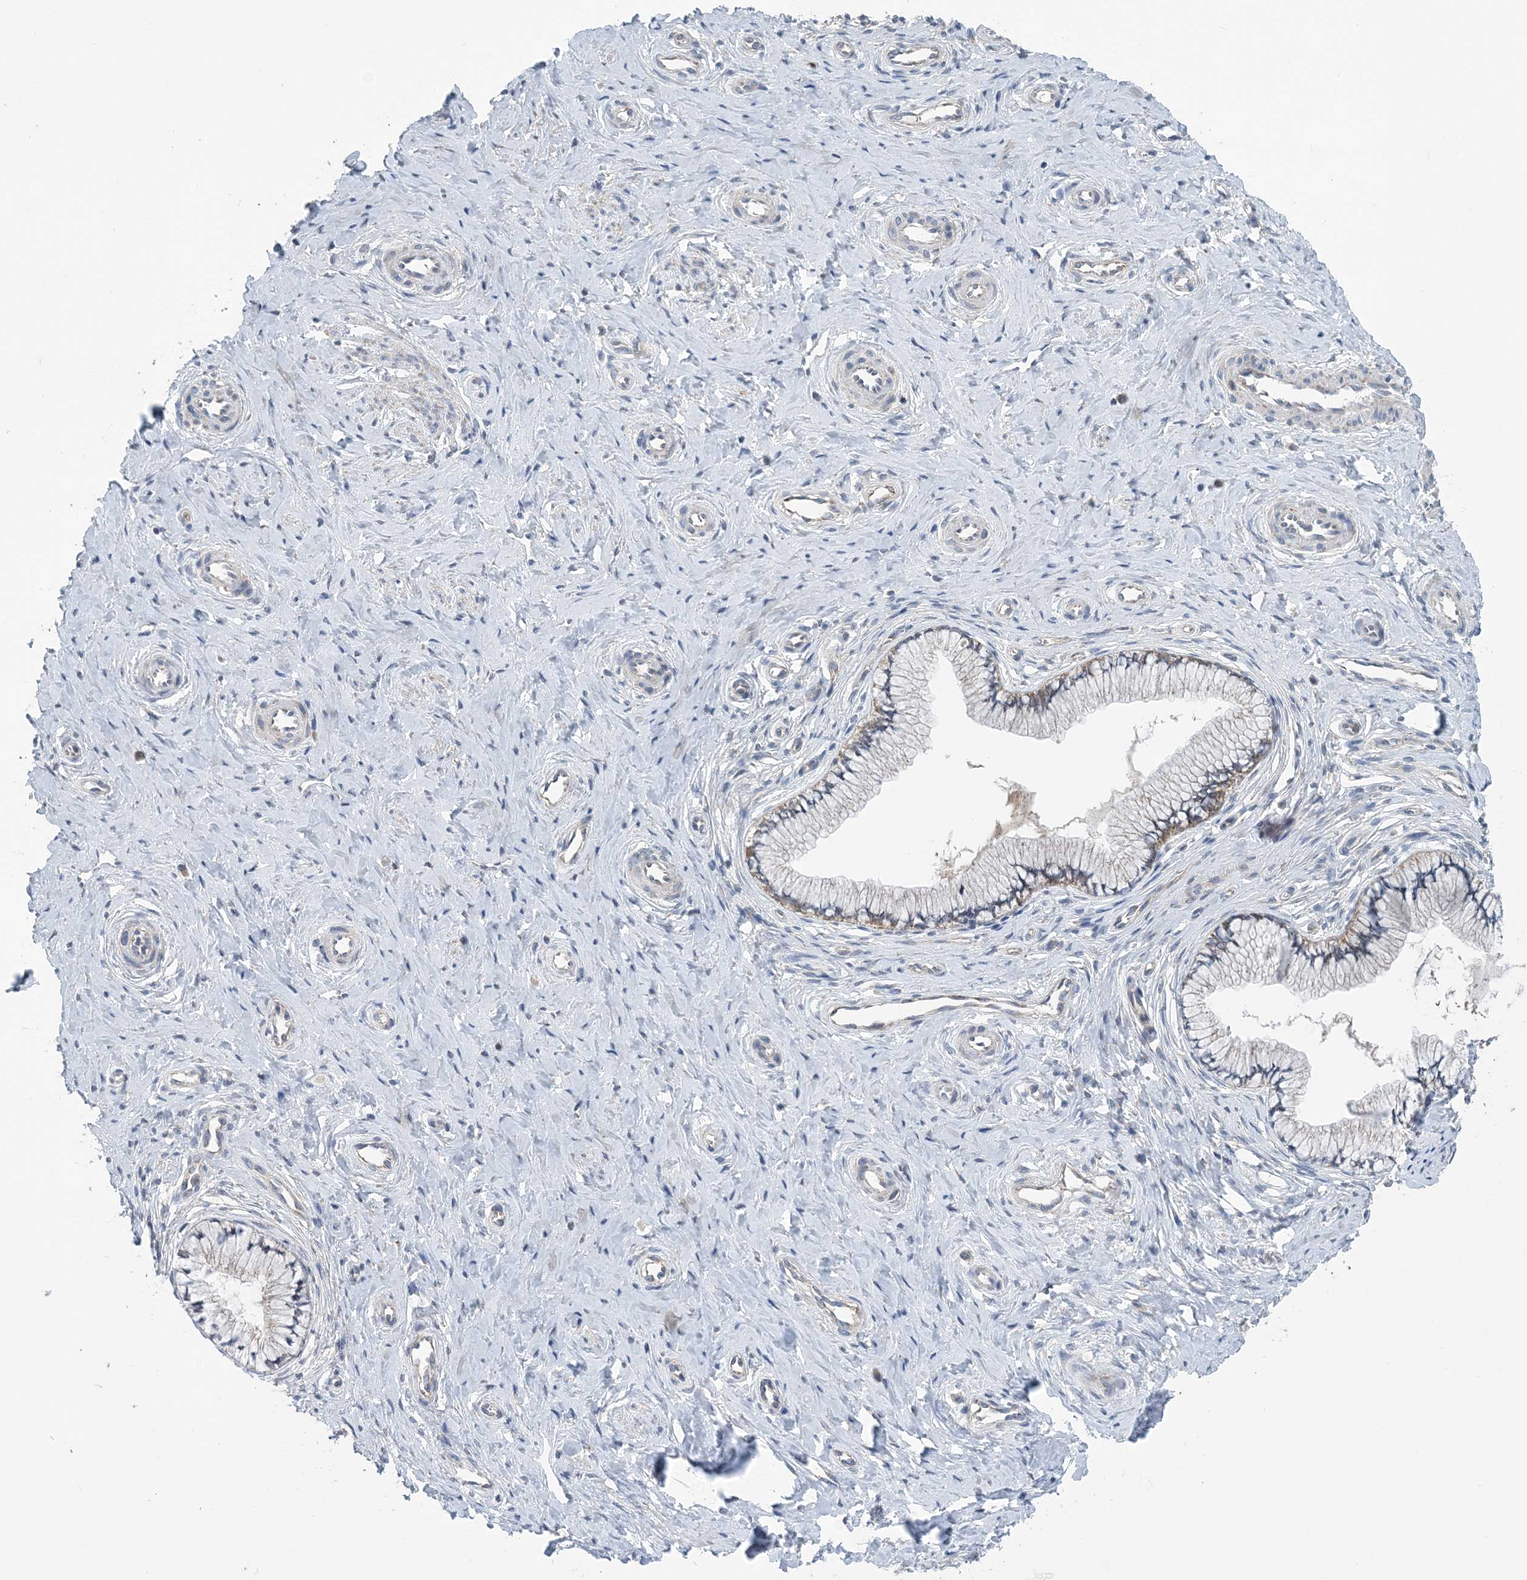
{"staining": {"intensity": "moderate", "quantity": ">75%", "location": "cytoplasmic/membranous"}, "tissue": "cervix", "cell_type": "Glandular cells", "image_type": "normal", "snomed": [{"axis": "morphology", "description": "Normal tissue, NOS"}, {"axis": "topography", "description": "Cervix"}], "caption": "DAB (3,3'-diaminobenzidine) immunohistochemical staining of normal human cervix displays moderate cytoplasmic/membranous protein expression in approximately >75% of glandular cells.", "gene": "COPE", "patient": {"sex": "female", "age": 36}}